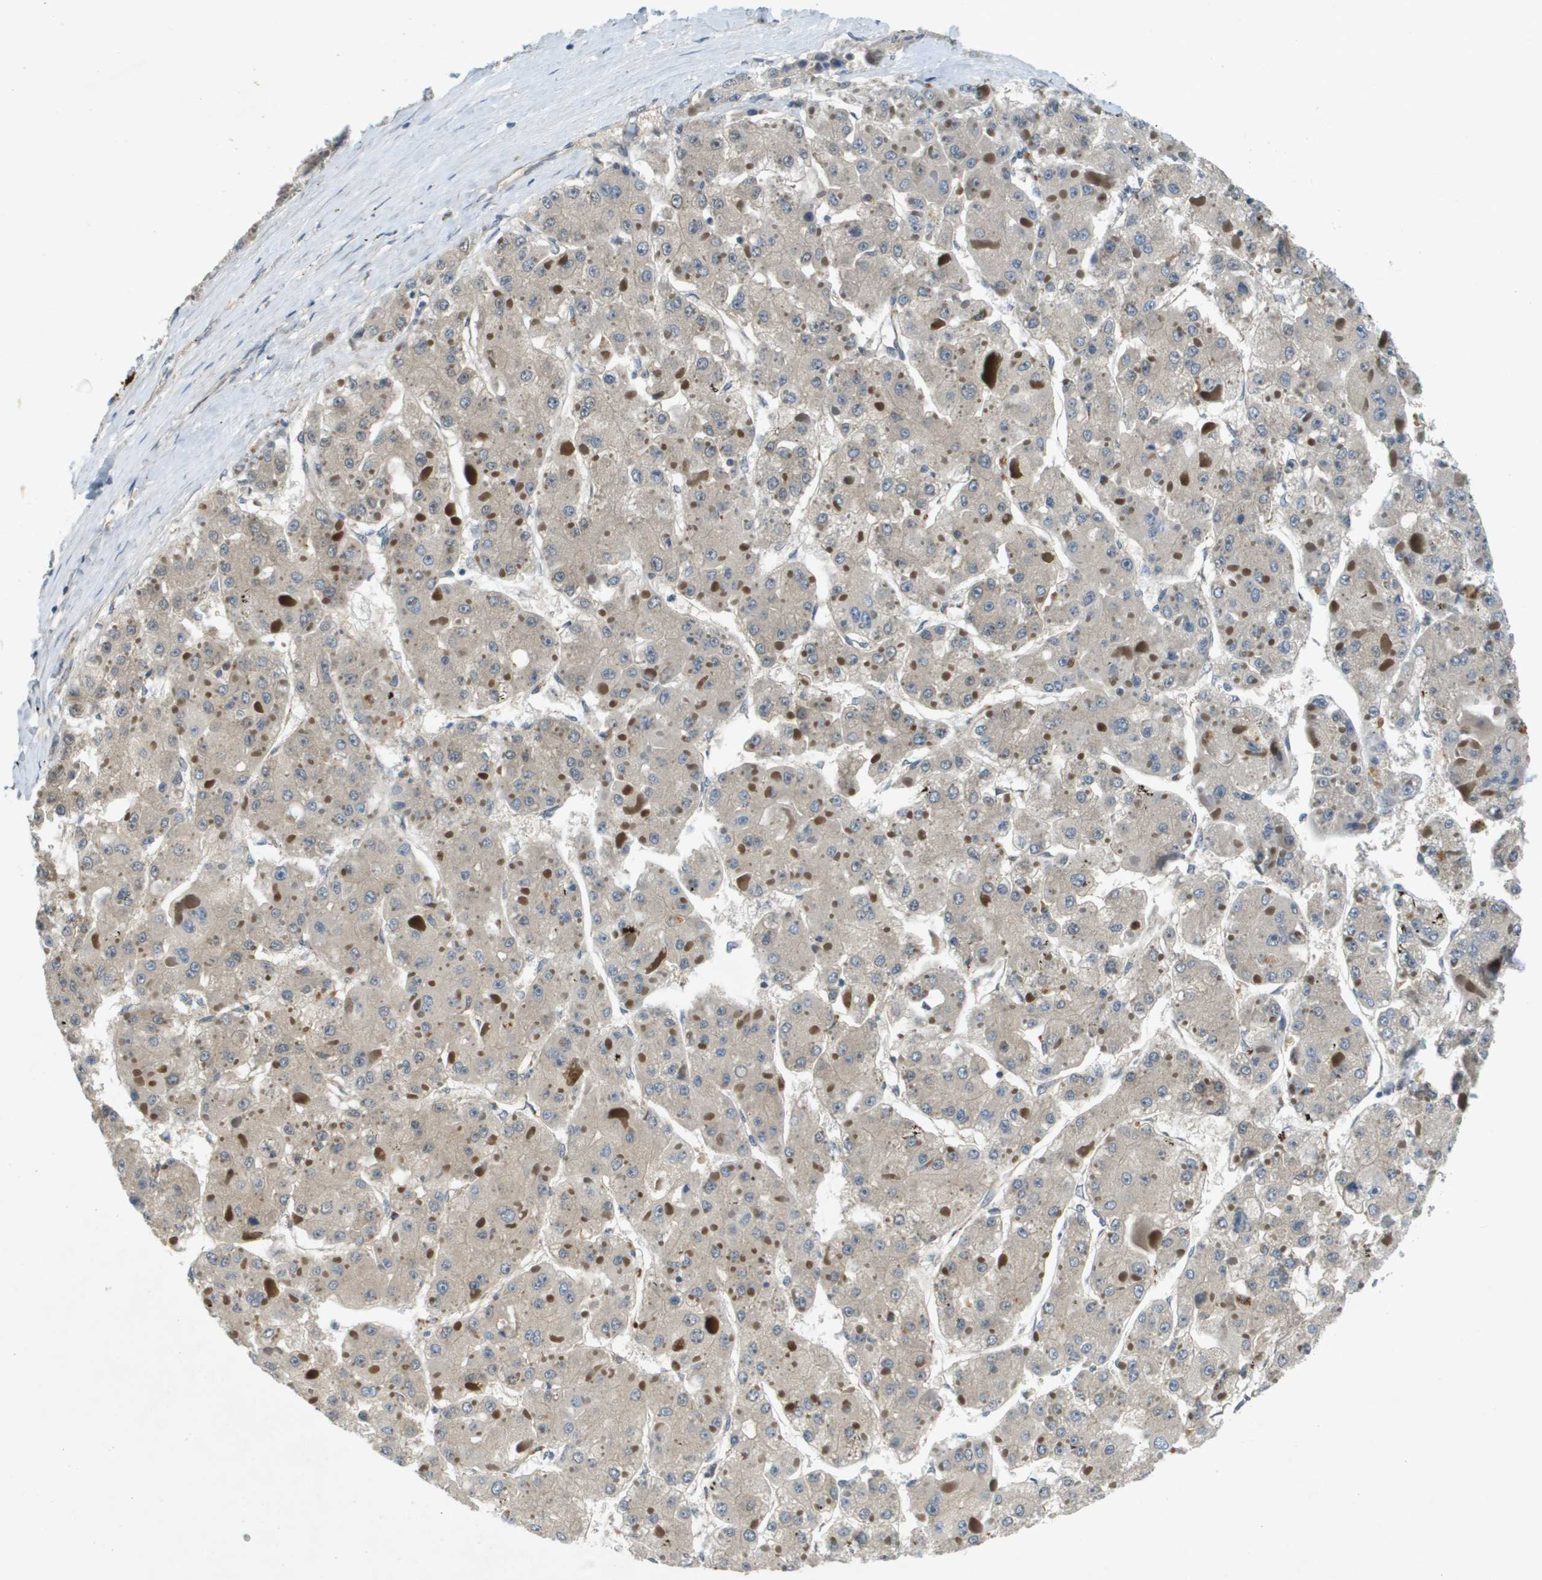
{"staining": {"intensity": "negative", "quantity": "none", "location": "none"}, "tissue": "liver cancer", "cell_type": "Tumor cells", "image_type": "cancer", "snomed": [{"axis": "morphology", "description": "Carcinoma, Hepatocellular, NOS"}, {"axis": "topography", "description": "Liver"}], "caption": "Tumor cells show no significant staining in liver cancer.", "gene": "PGAP3", "patient": {"sex": "female", "age": 73}}